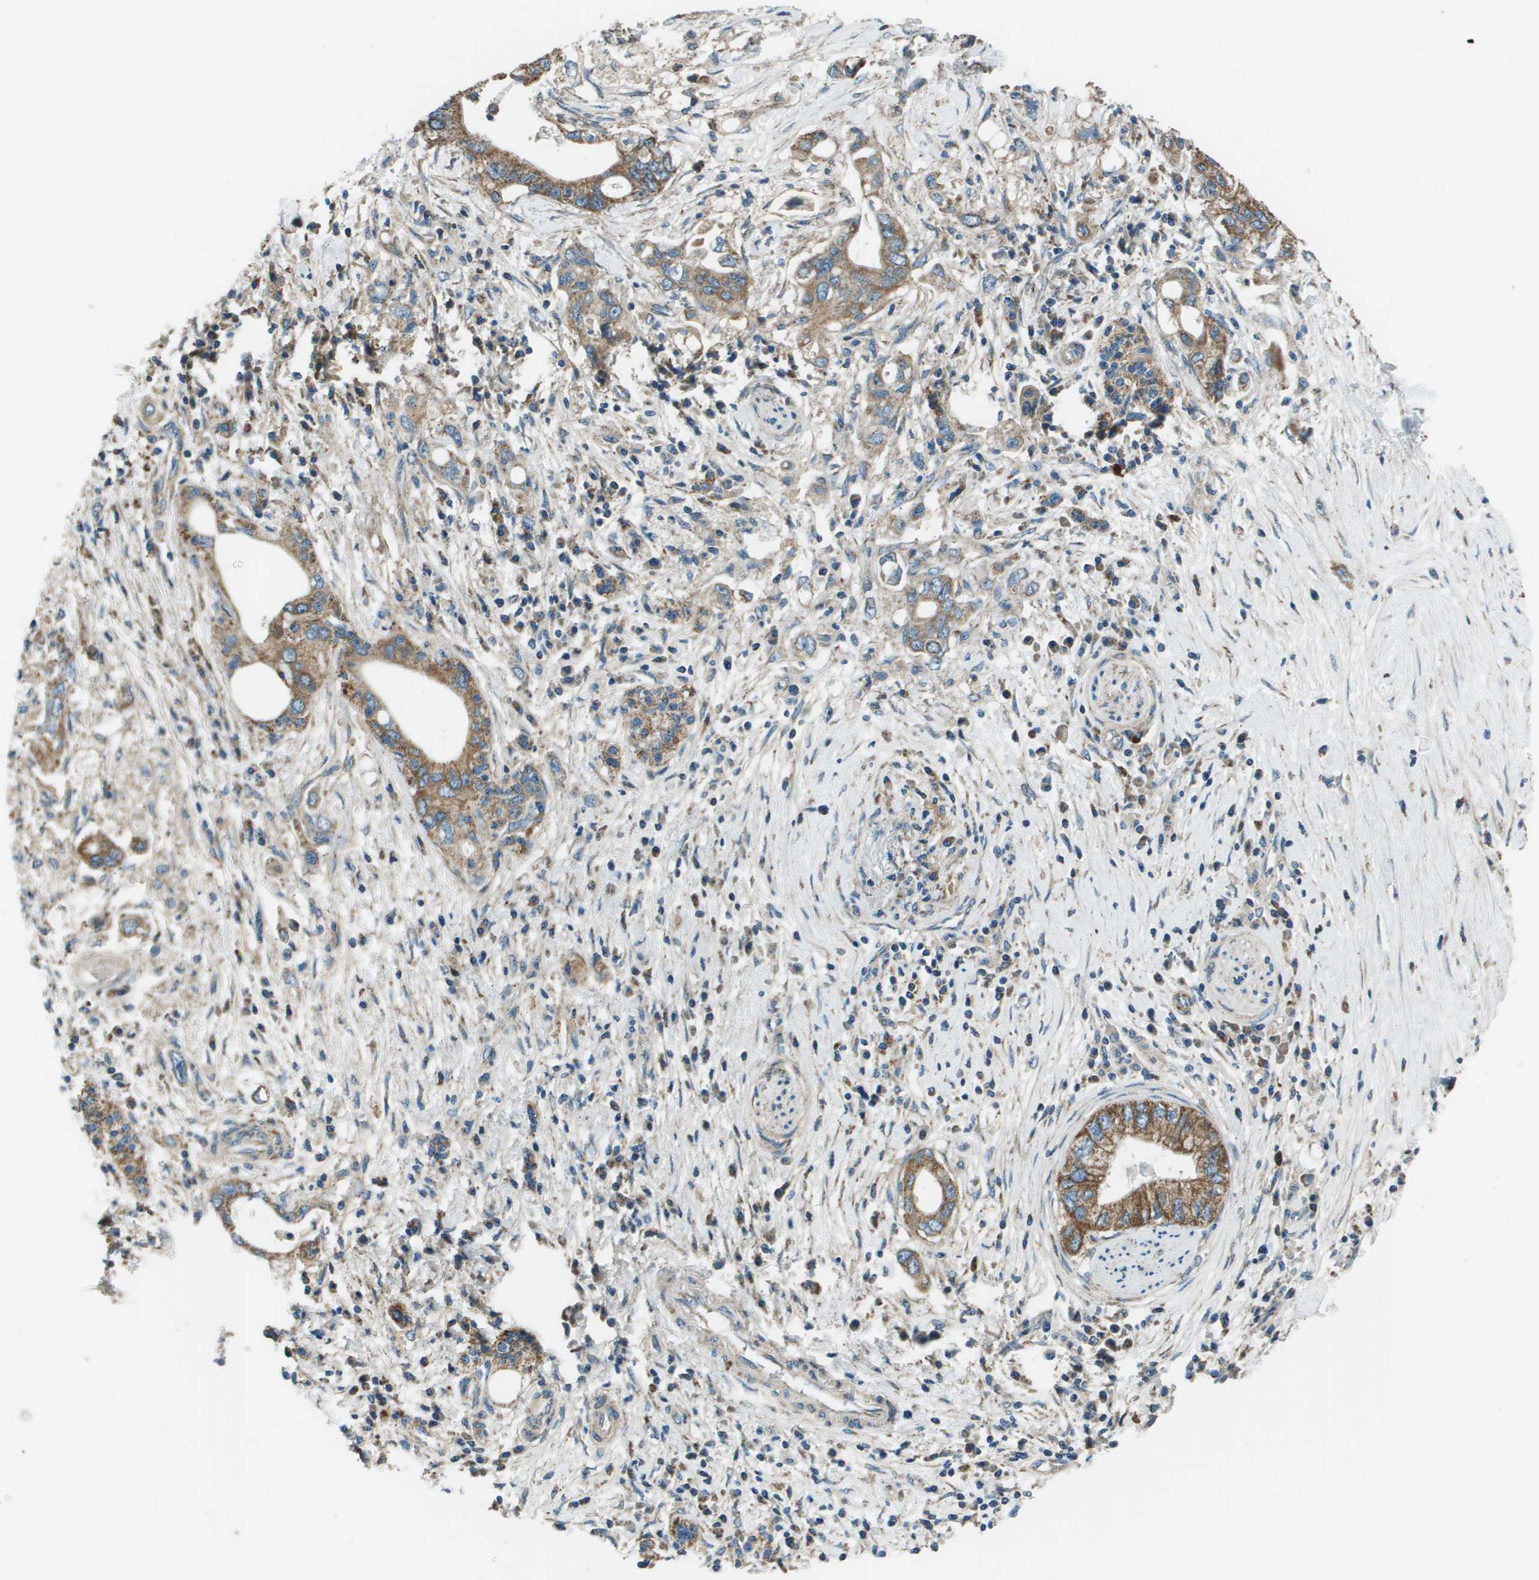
{"staining": {"intensity": "moderate", "quantity": ">75%", "location": "cytoplasmic/membranous"}, "tissue": "pancreatic cancer", "cell_type": "Tumor cells", "image_type": "cancer", "snomed": [{"axis": "morphology", "description": "Adenocarcinoma, NOS"}, {"axis": "topography", "description": "Pancreas"}], "caption": "Immunohistochemistry of pancreatic cancer exhibits medium levels of moderate cytoplasmic/membranous positivity in about >75% of tumor cells.", "gene": "TMEM51", "patient": {"sex": "female", "age": 73}}